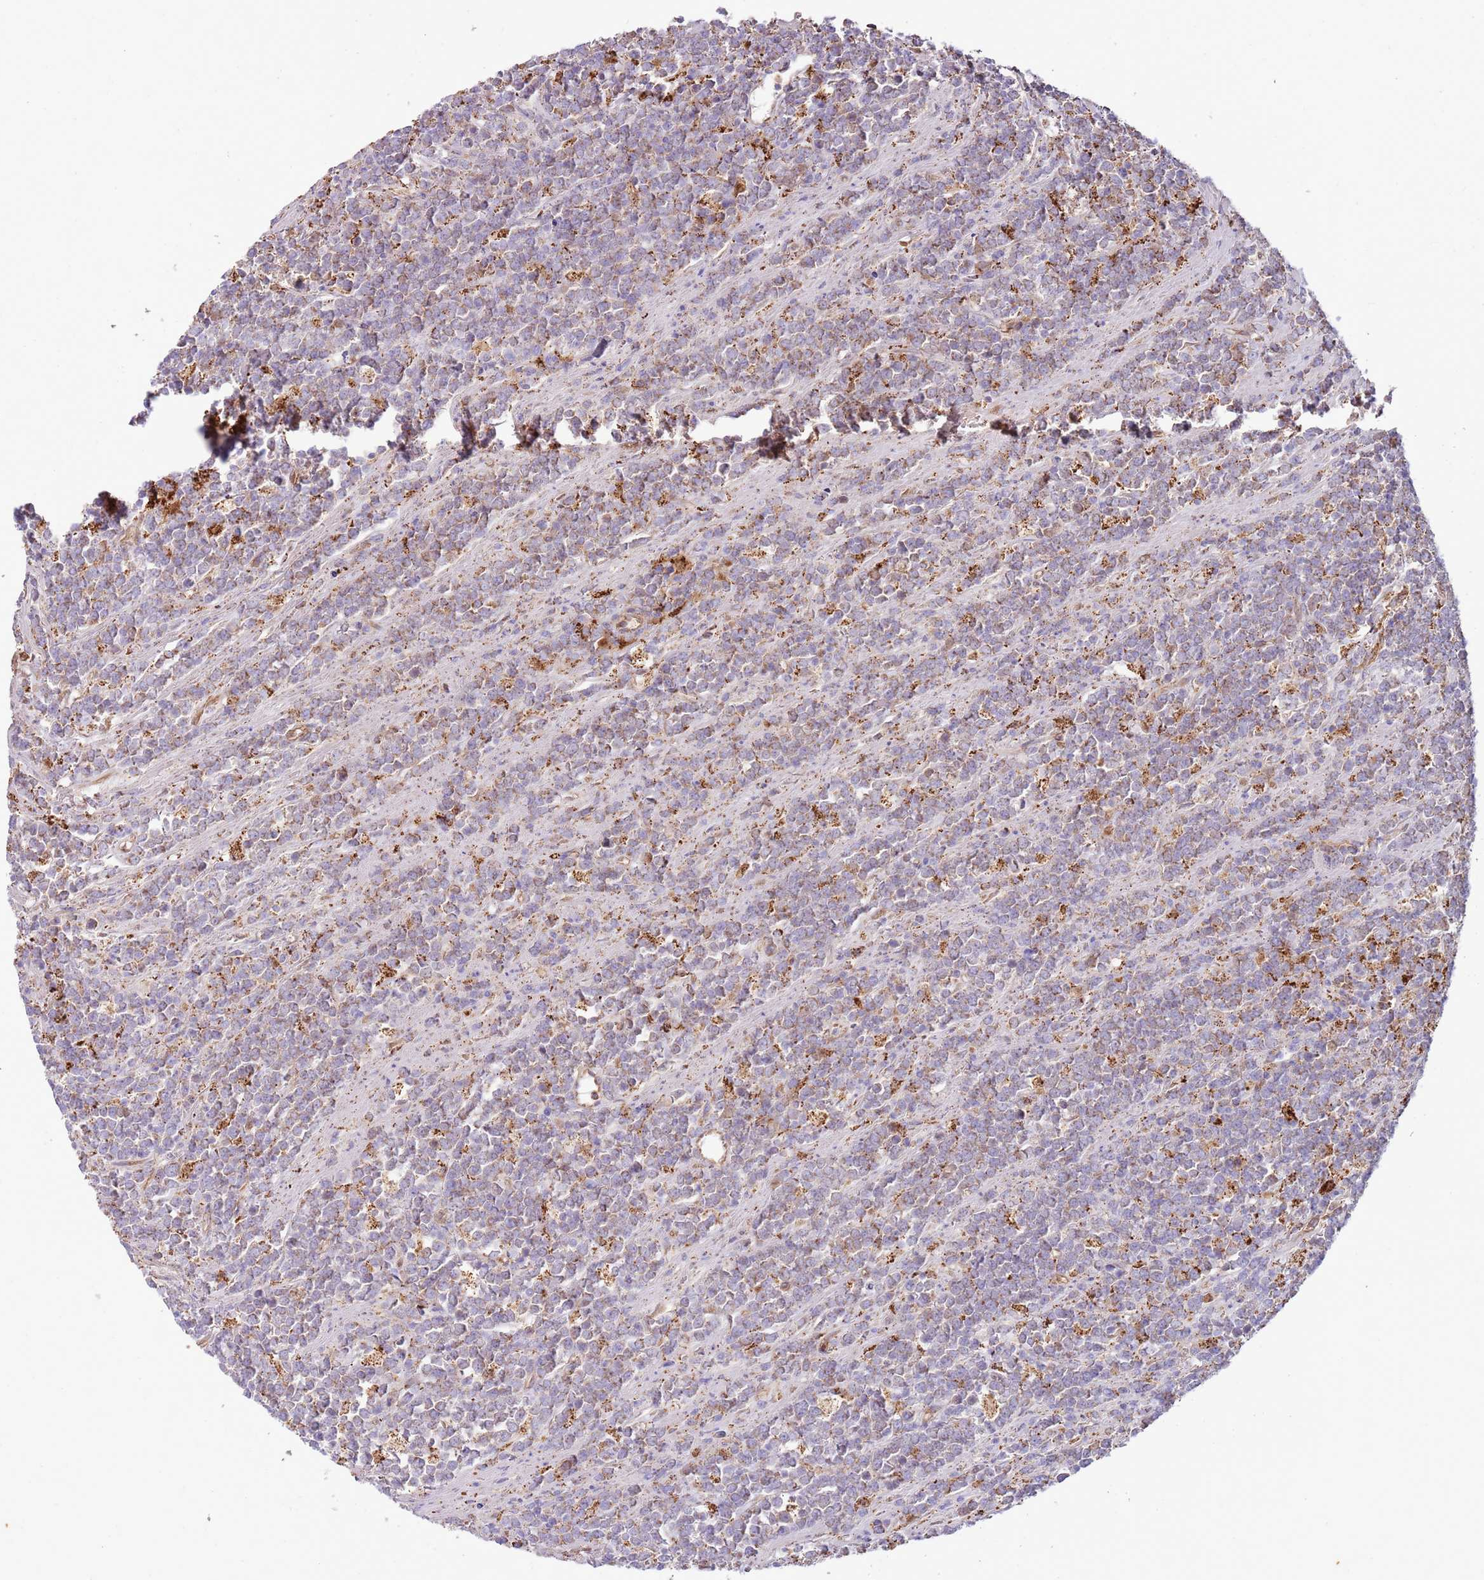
{"staining": {"intensity": "negative", "quantity": "none", "location": "none"}, "tissue": "lymphoma", "cell_type": "Tumor cells", "image_type": "cancer", "snomed": [{"axis": "morphology", "description": "Malignant lymphoma, non-Hodgkin's type, High grade"}, {"axis": "topography", "description": "Small intestine"}, {"axis": "topography", "description": "Colon"}], "caption": "This image is of malignant lymphoma, non-Hodgkin's type (high-grade) stained with immunohistochemistry to label a protein in brown with the nuclei are counter-stained blue. There is no positivity in tumor cells. (DAB (3,3'-diaminobenzidine) immunohistochemistry (IHC) with hematoxylin counter stain).", "gene": "DOCK6", "patient": {"sex": "male", "age": 8}}